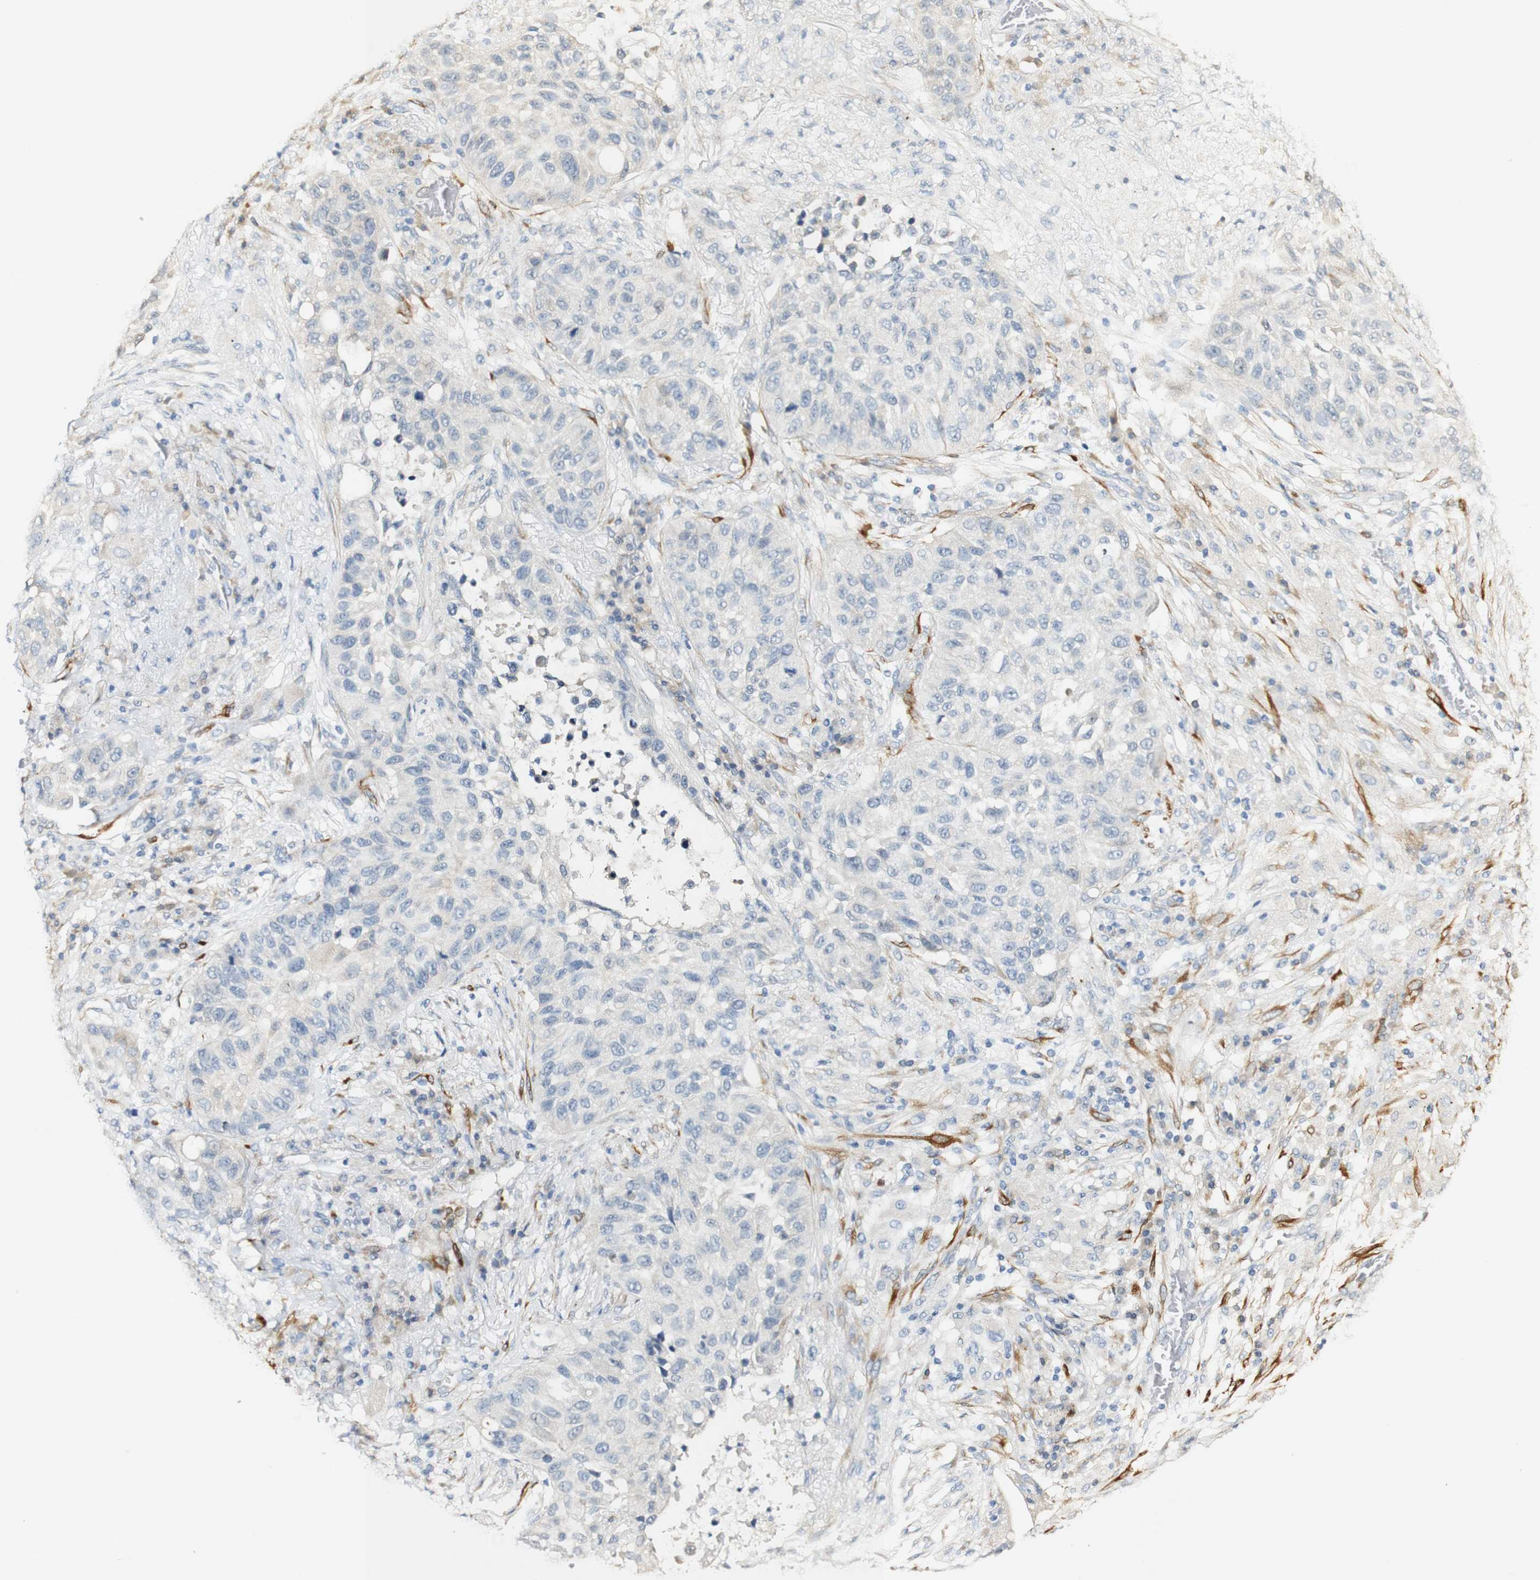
{"staining": {"intensity": "negative", "quantity": "none", "location": "none"}, "tissue": "lung cancer", "cell_type": "Tumor cells", "image_type": "cancer", "snomed": [{"axis": "morphology", "description": "Squamous cell carcinoma, NOS"}, {"axis": "topography", "description": "Lung"}], "caption": "Tumor cells show no significant protein staining in lung cancer (squamous cell carcinoma).", "gene": "FMO3", "patient": {"sex": "male", "age": 57}}